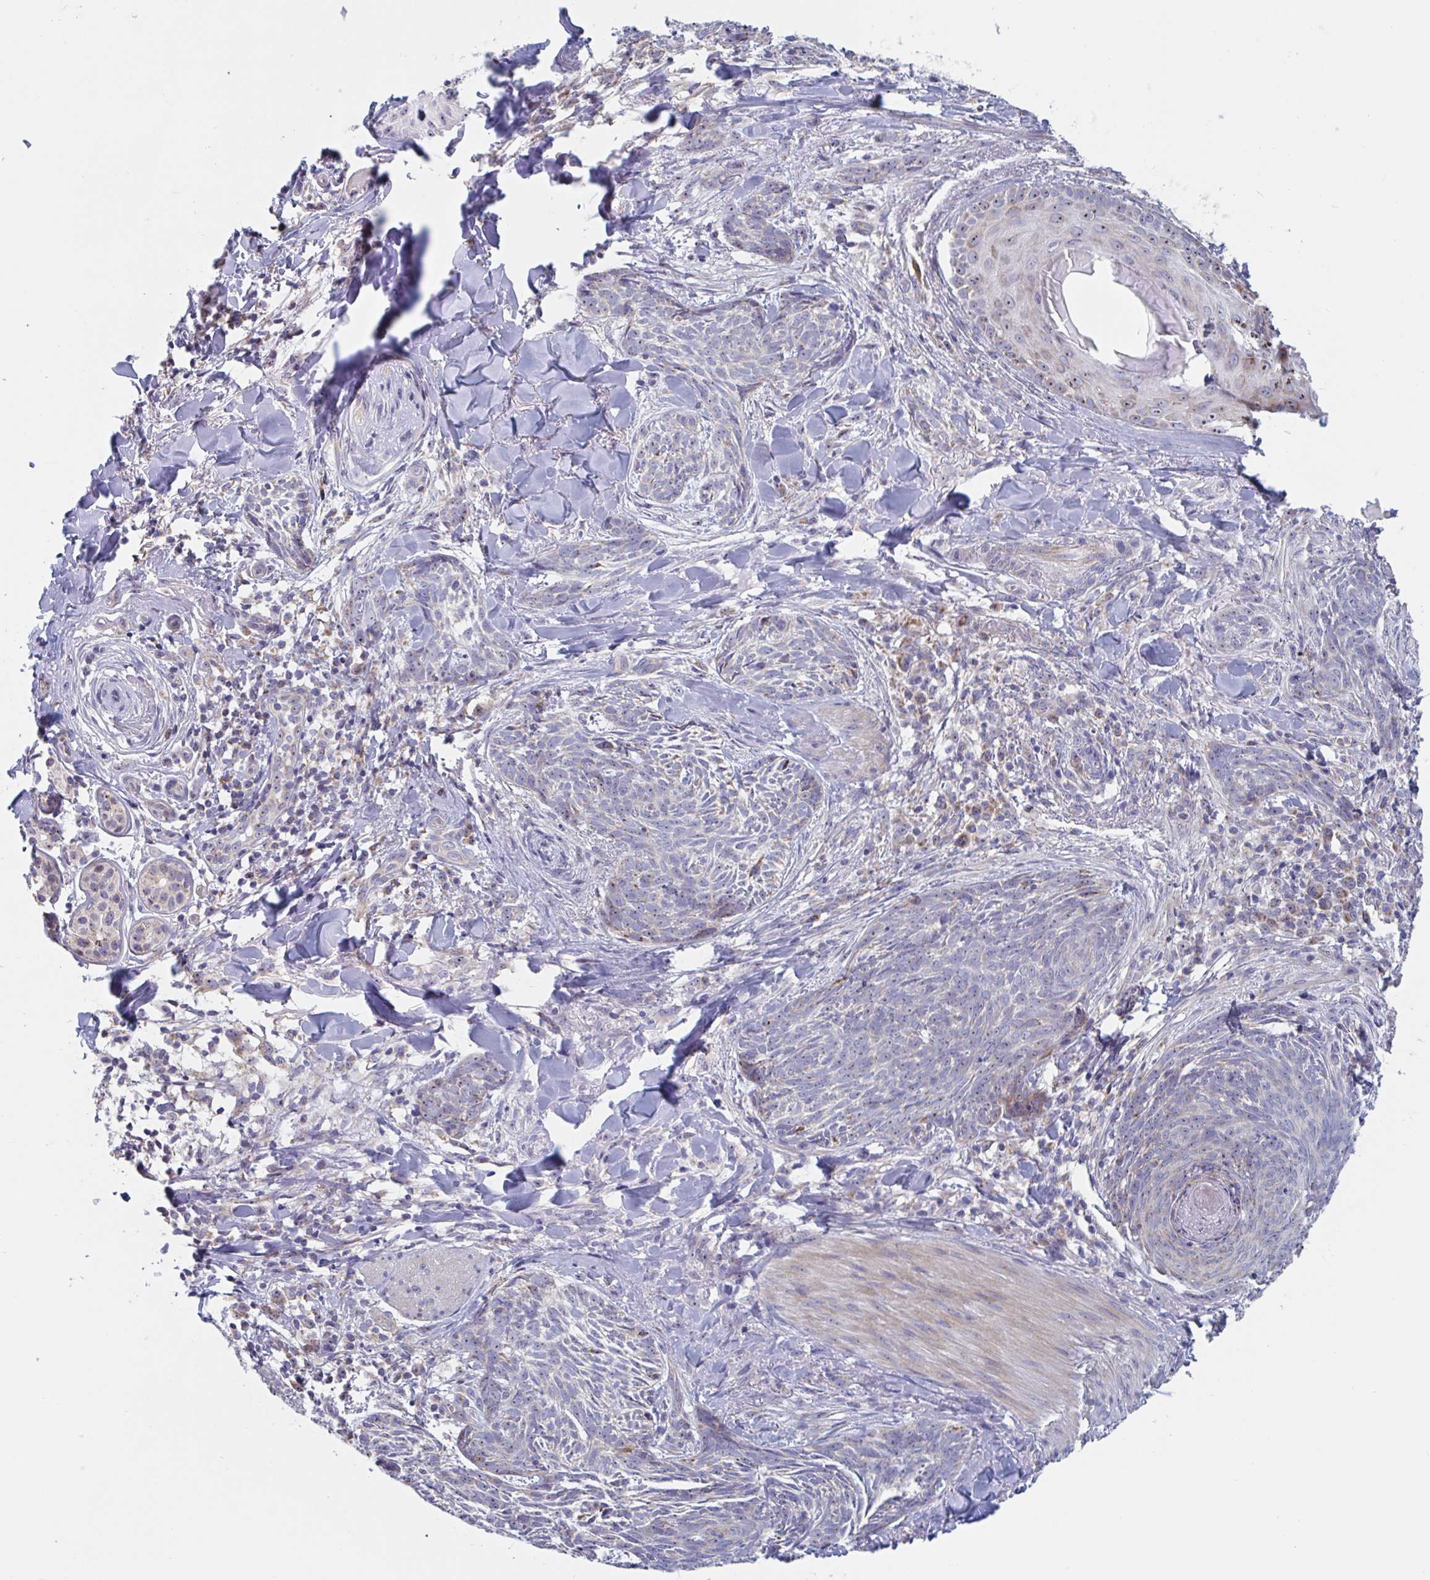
{"staining": {"intensity": "negative", "quantity": "none", "location": "none"}, "tissue": "skin cancer", "cell_type": "Tumor cells", "image_type": "cancer", "snomed": [{"axis": "morphology", "description": "Basal cell carcinoma"}, {"axis": "topography", "description": "Skin"}], "caption": "This histopathology image is of skin cancer (basal cell carcinoma) stained with immunohistochemistry (IHC) to label a protein in brown with the nuclei are counter-stained blue. There is no expression in tumor cells.", "gene": "MRPL53", "patient": {"sex": "female", "age": 93}}